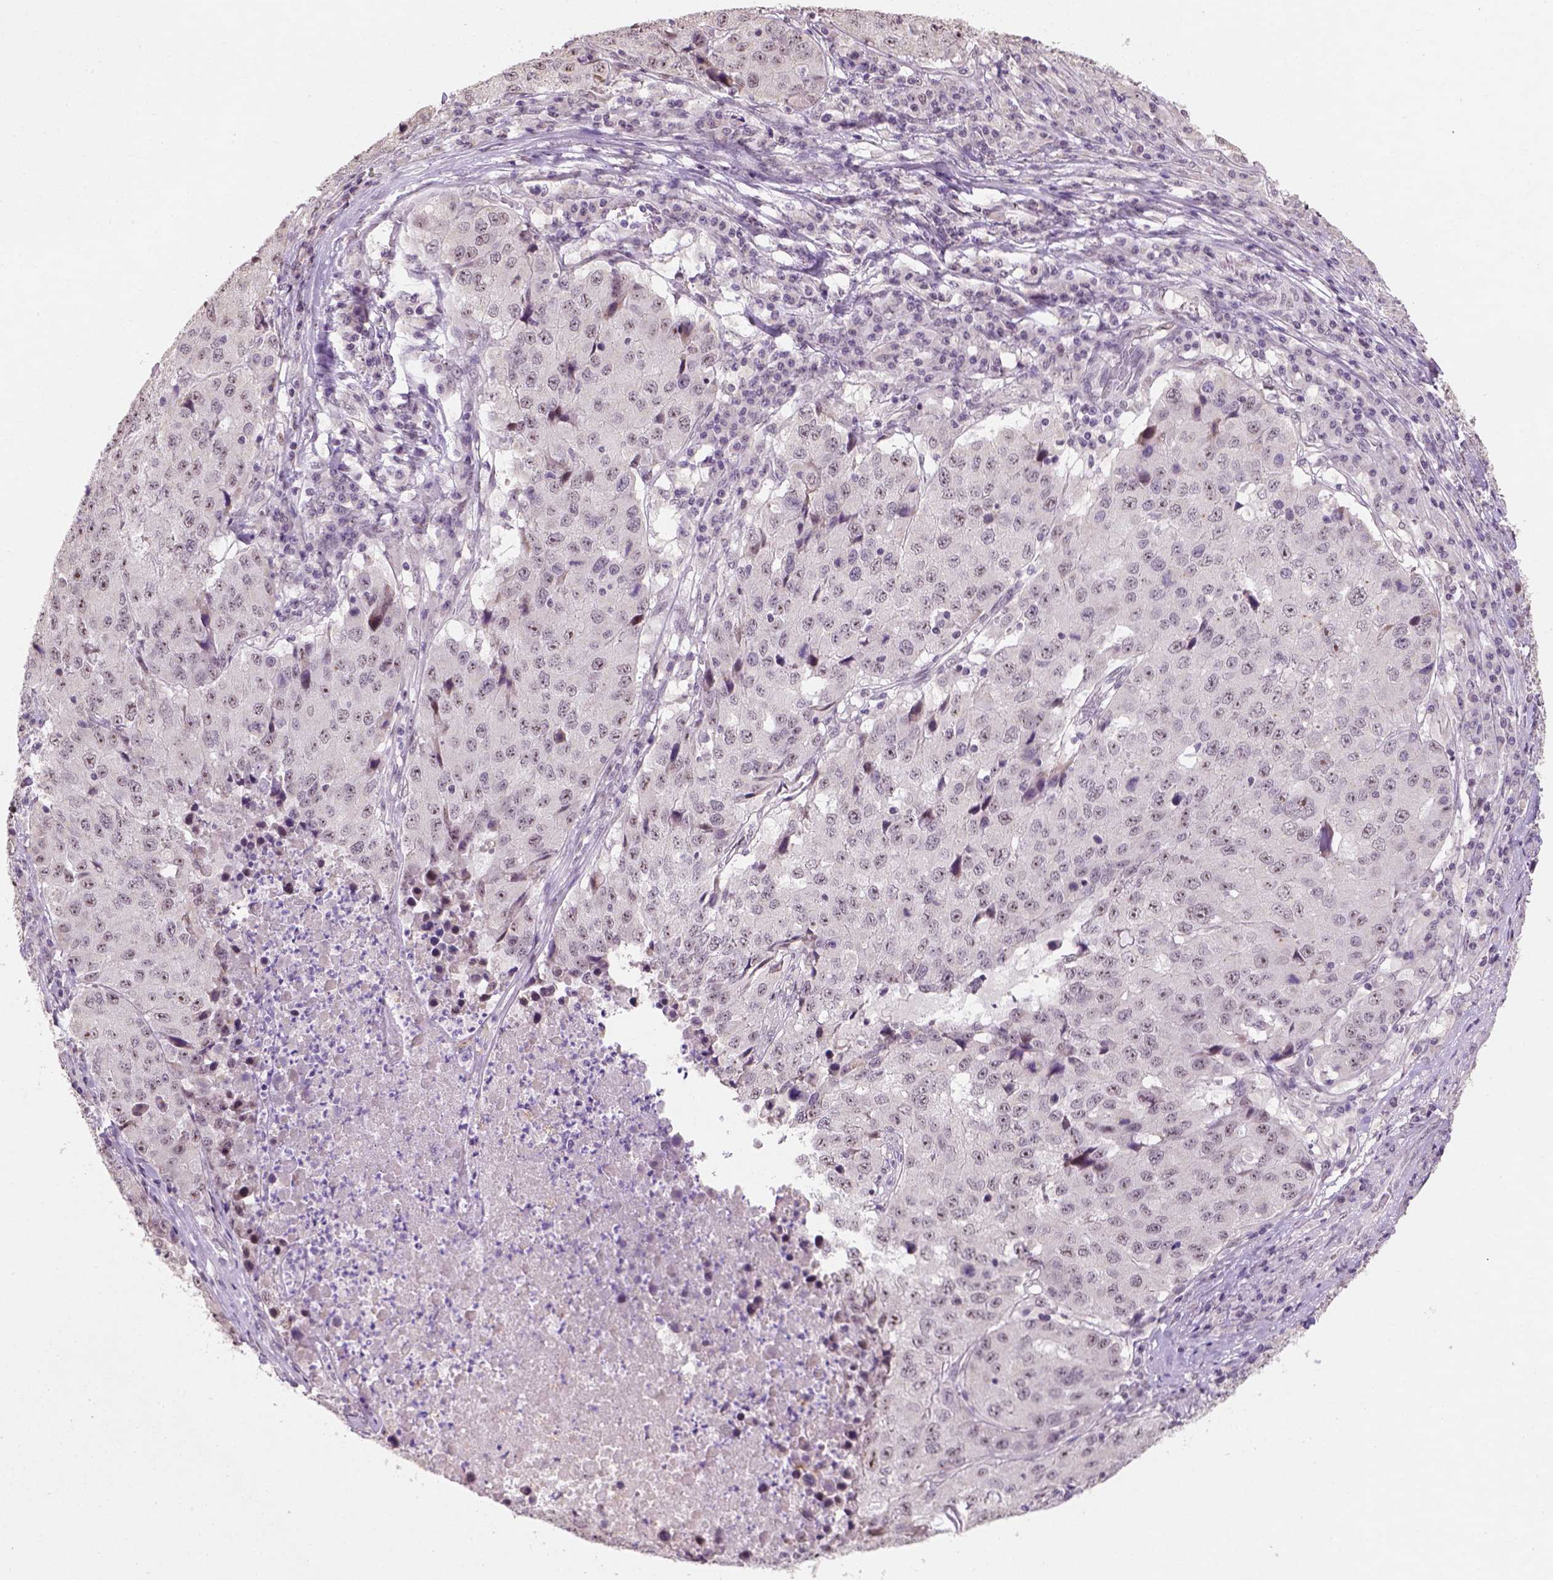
{"staining": {"intensity": "moderate", "quantity": "25%-75%", "location": "nuclear"}, "tissue": "stomach cancer", "cell_type": "Tumor cells", "image_type": "cancer", "snomed": [{"axis": "morphology", "description": "Adenocarcinoma, NOS"}, {"axis": "topography", "description": "Stomach"}], "caption": "Brown immunohistochemical staining in stomach cancer shows moderate nuclear expression in approximately 25%-75% of tumor cells. (DAB = brown stain, brightfield microscopy at high magnification).", "gene": "DDX50", "patient": {"sex": "male", "age": 71}}